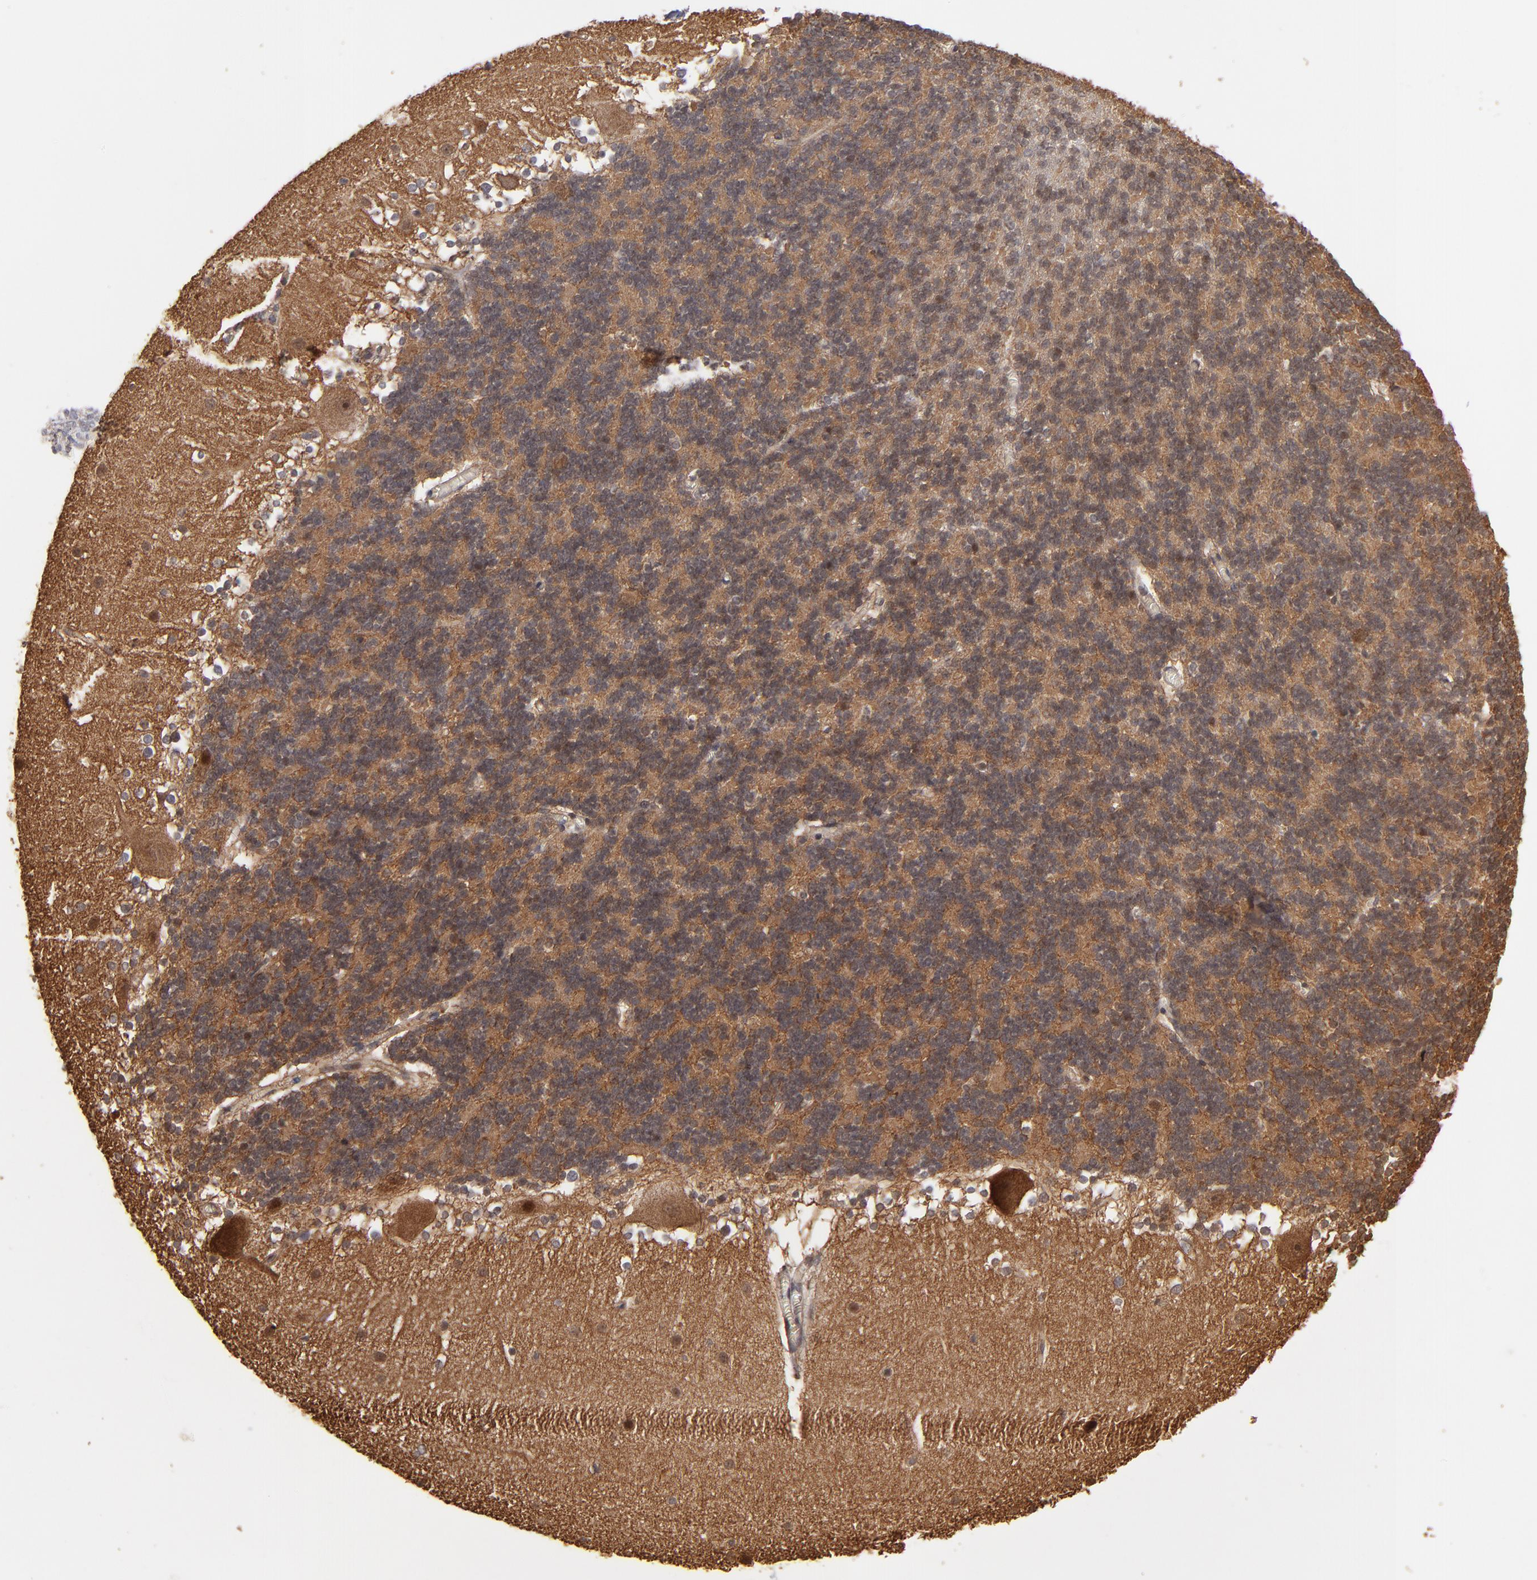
{"staining": {"intensity": "moderate", "quantity": "25%-75%", "location": "cytoplasmic/membranous"}, "tissue": "cerebellum", "cell_type": "Cells in granular layer", "image_type": "normal", "snomed": [{"axis": "morphology", "description": "Normal tissue, NOS"}, {"axis": "topography", "description": "Cerebellum"}], "caption": "Moderate cytoplasmic/membranous positivity is appreciated in approximately 25%-75% of cells in granular layer in benign cerebellum.", "gene": "BDKRB1", "patient": {"sex": "female", "age": 19}}